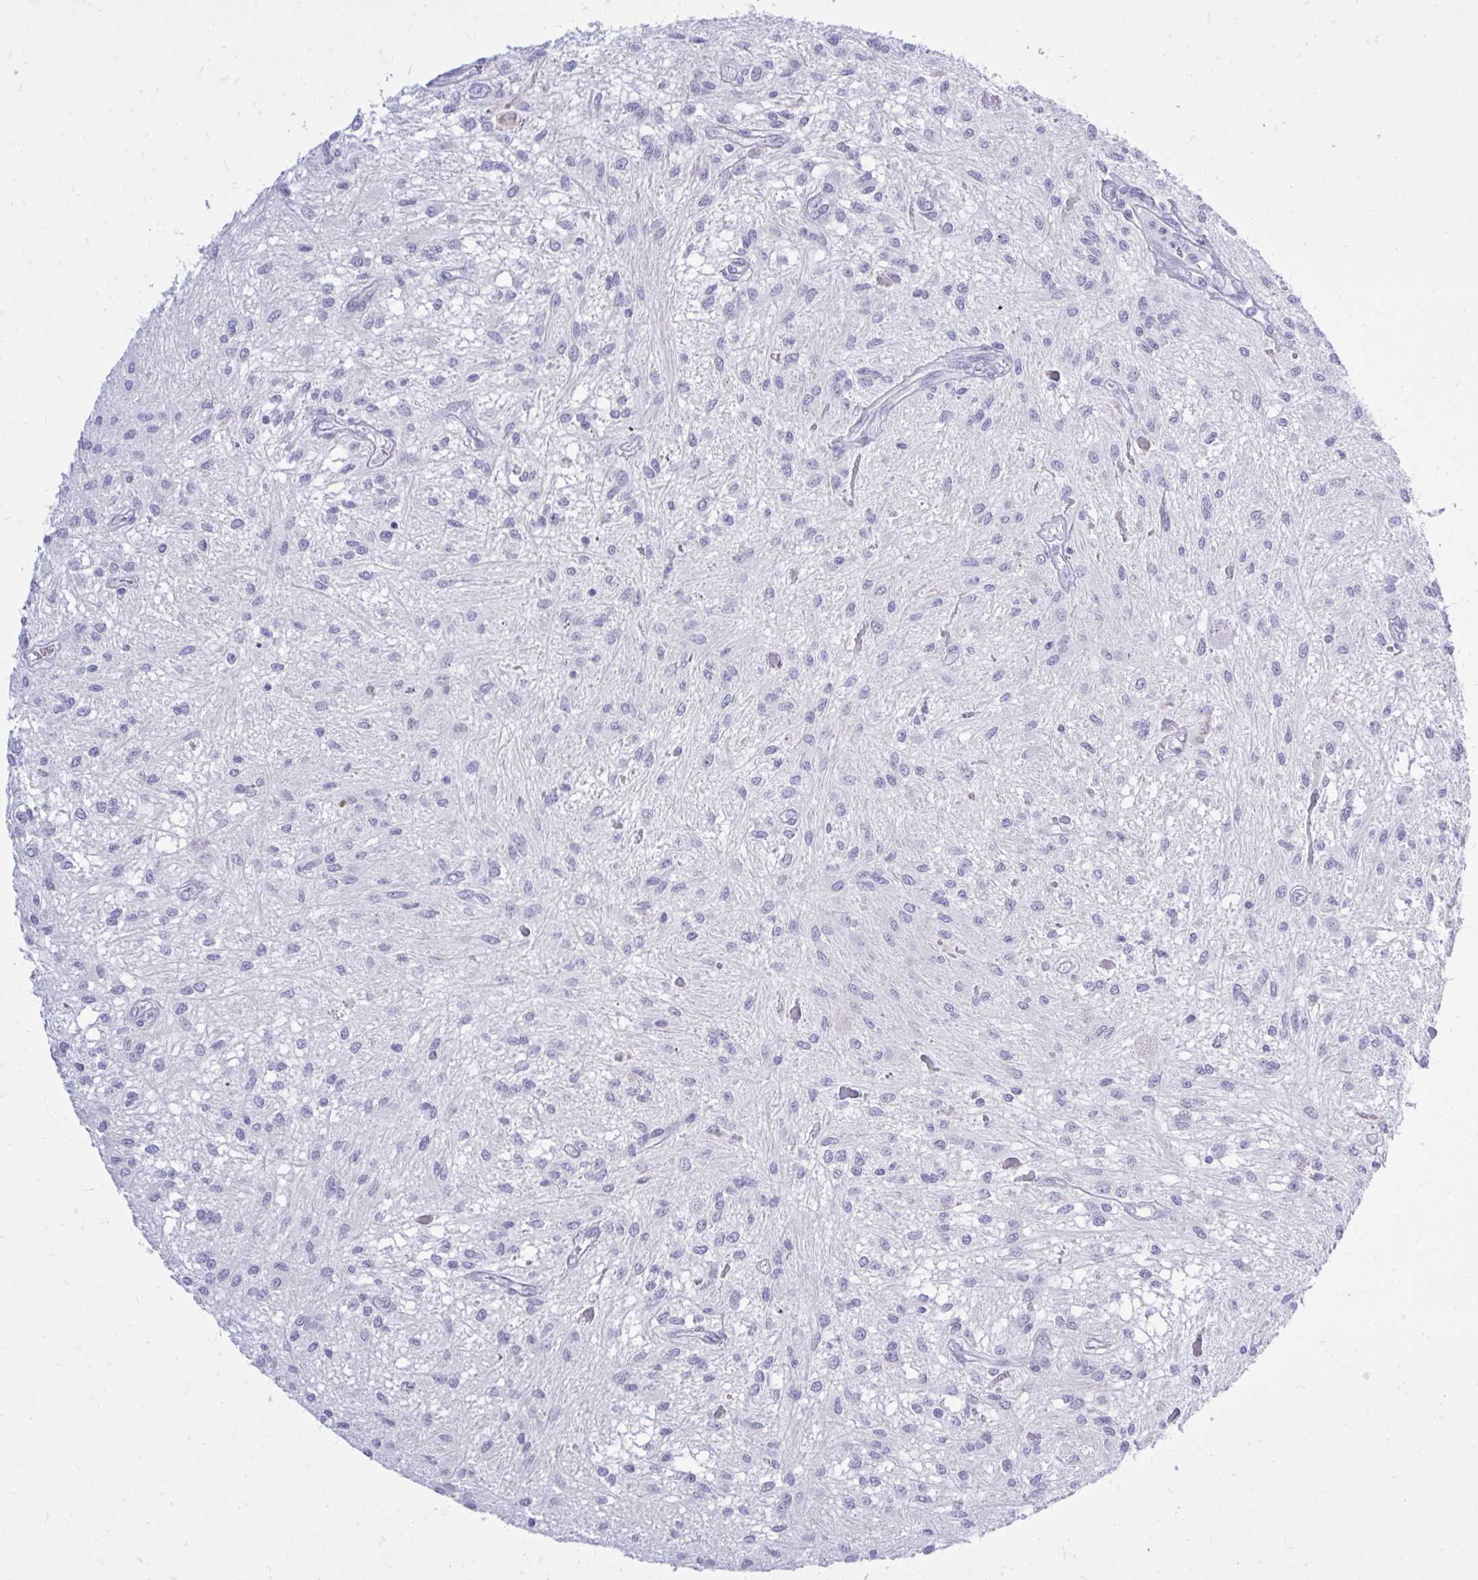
{"staining": {"intensity": "negative", "quantity": "none", "location": "none"}, "tissue": "glioma", "cell_type": "Tumor cells", "image_type": "cancer", "snomed": [{"axis": "morphology", "description": "Glioma, malignant, Low grade"}, {"axis": "topography", "description": "Cerebellum"}], "caption": "A micrograph of human malignant glioma (low-grade) is negative for staining in tumor cells.", "gene": "GABRA1", "patient": {"sex": "female", "age": 14}}